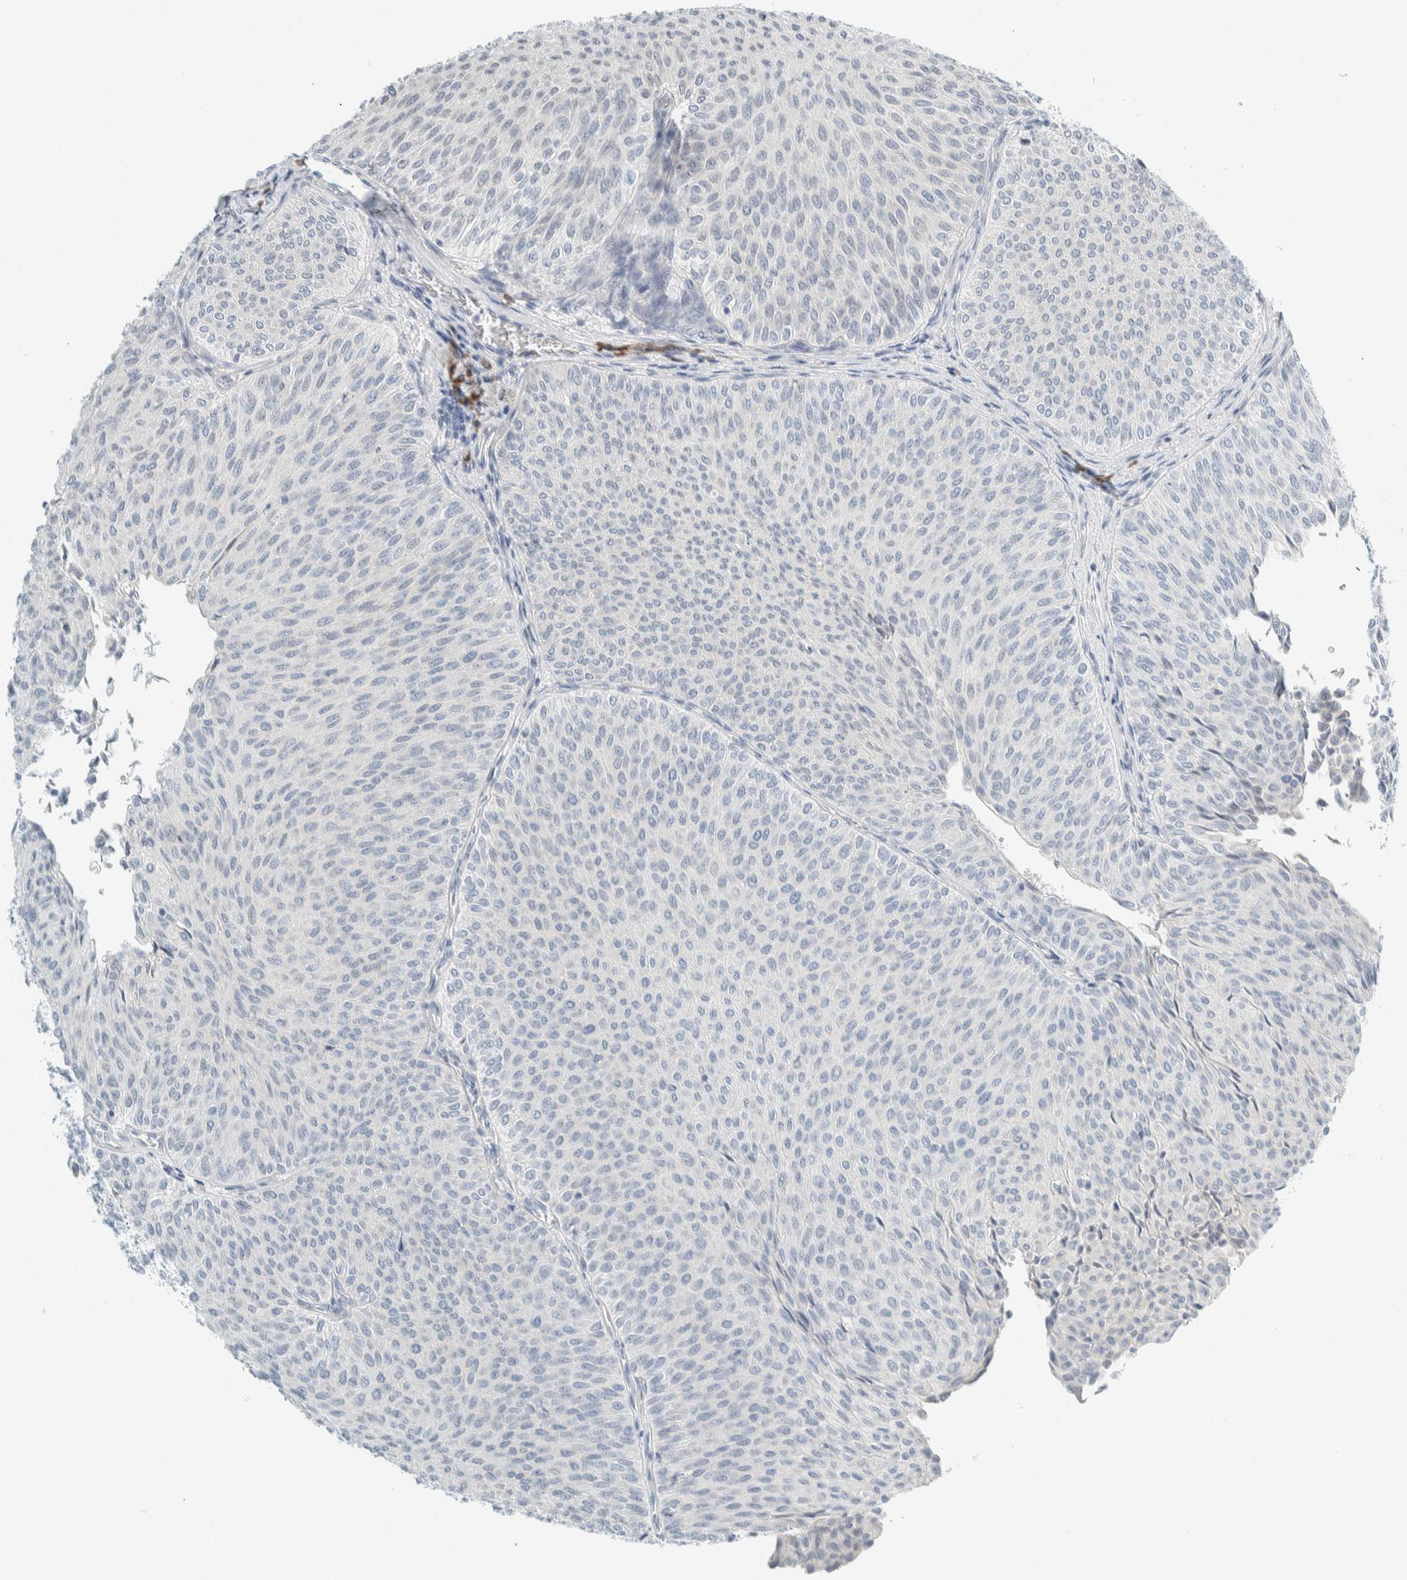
{"staining": {"intensity": "negative", "quantity": "none", "location": "none"}, "tissue": "urothelial cancer", "cell_type": "Tumor cells", "image_type": "cancer", "snomed": [{"axis": "morphology", "description": "Urothelial carcinoma, Low grade"}, {"axis": "topography", "description": "Urinary bladder"}], "caption": "The immunohistochemistry image has no significant expression in tumor cells of urothelial cancer tissue.", "gene": "ARHGAP27", "patient": {"sex": "male", "age": 78}}